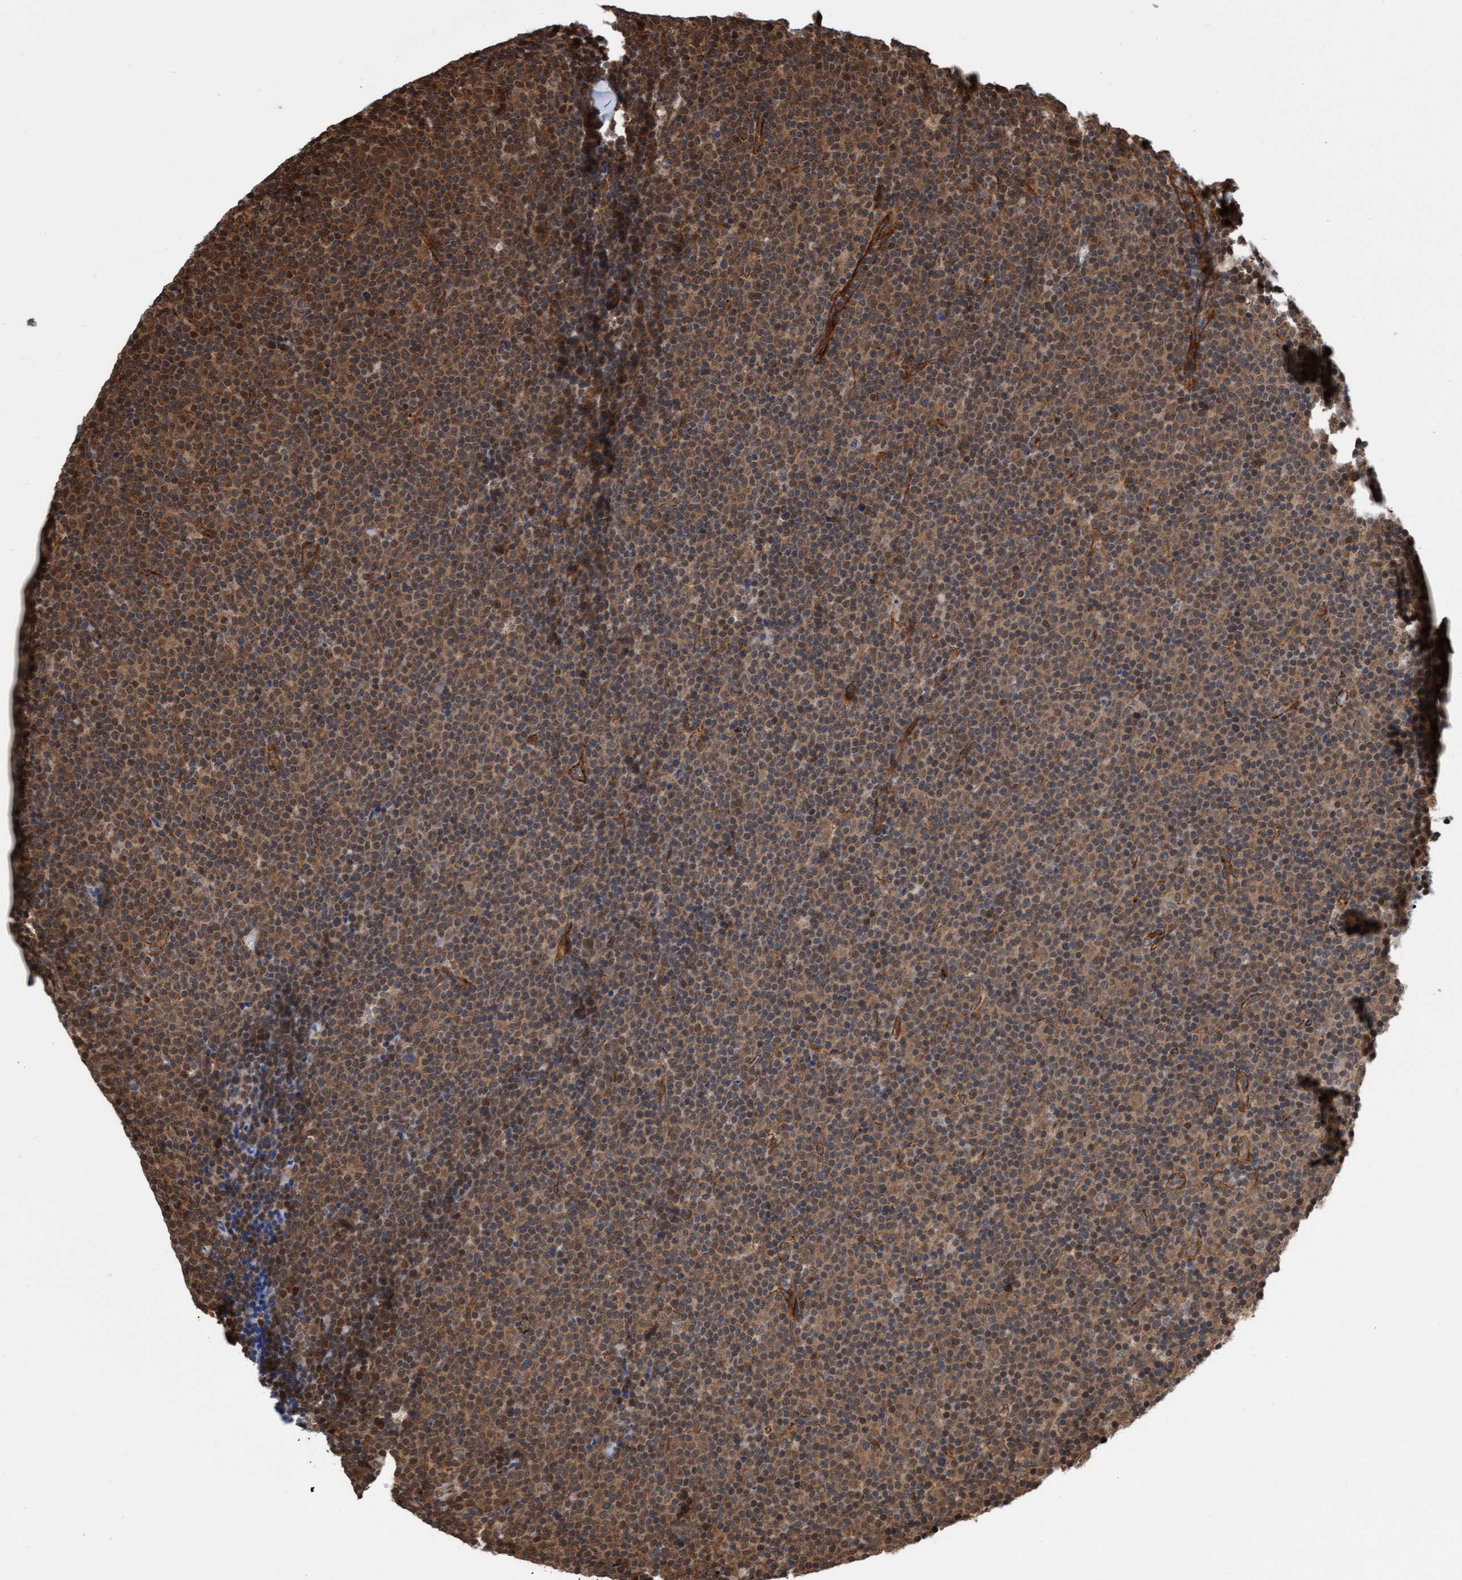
{"staining": {"intensity": "moderate", "quantity": "25%-75%", "location": "cytoplasmic/membranous,nuclear"}, "tissue": "lymphoma", "cell_type": "Tumor cells", "image_type": "cancer", "snomed": [{"axis": "morphology", "description": "Malignant lymphoma, non-Hodgkin's type, Low grade"}, {"axis": "topography", "description": "Lymph node"}], "caption": "Moderate cytoplasmic/membranous and nuclear expression for a protein is identified in about 25%-75% of tumor cells of low-grade malignant lymphoma, non-Hodgkin's type using IHC.", "gene": "STXBP4", "patient": {"sex": "female", "age": 67}}